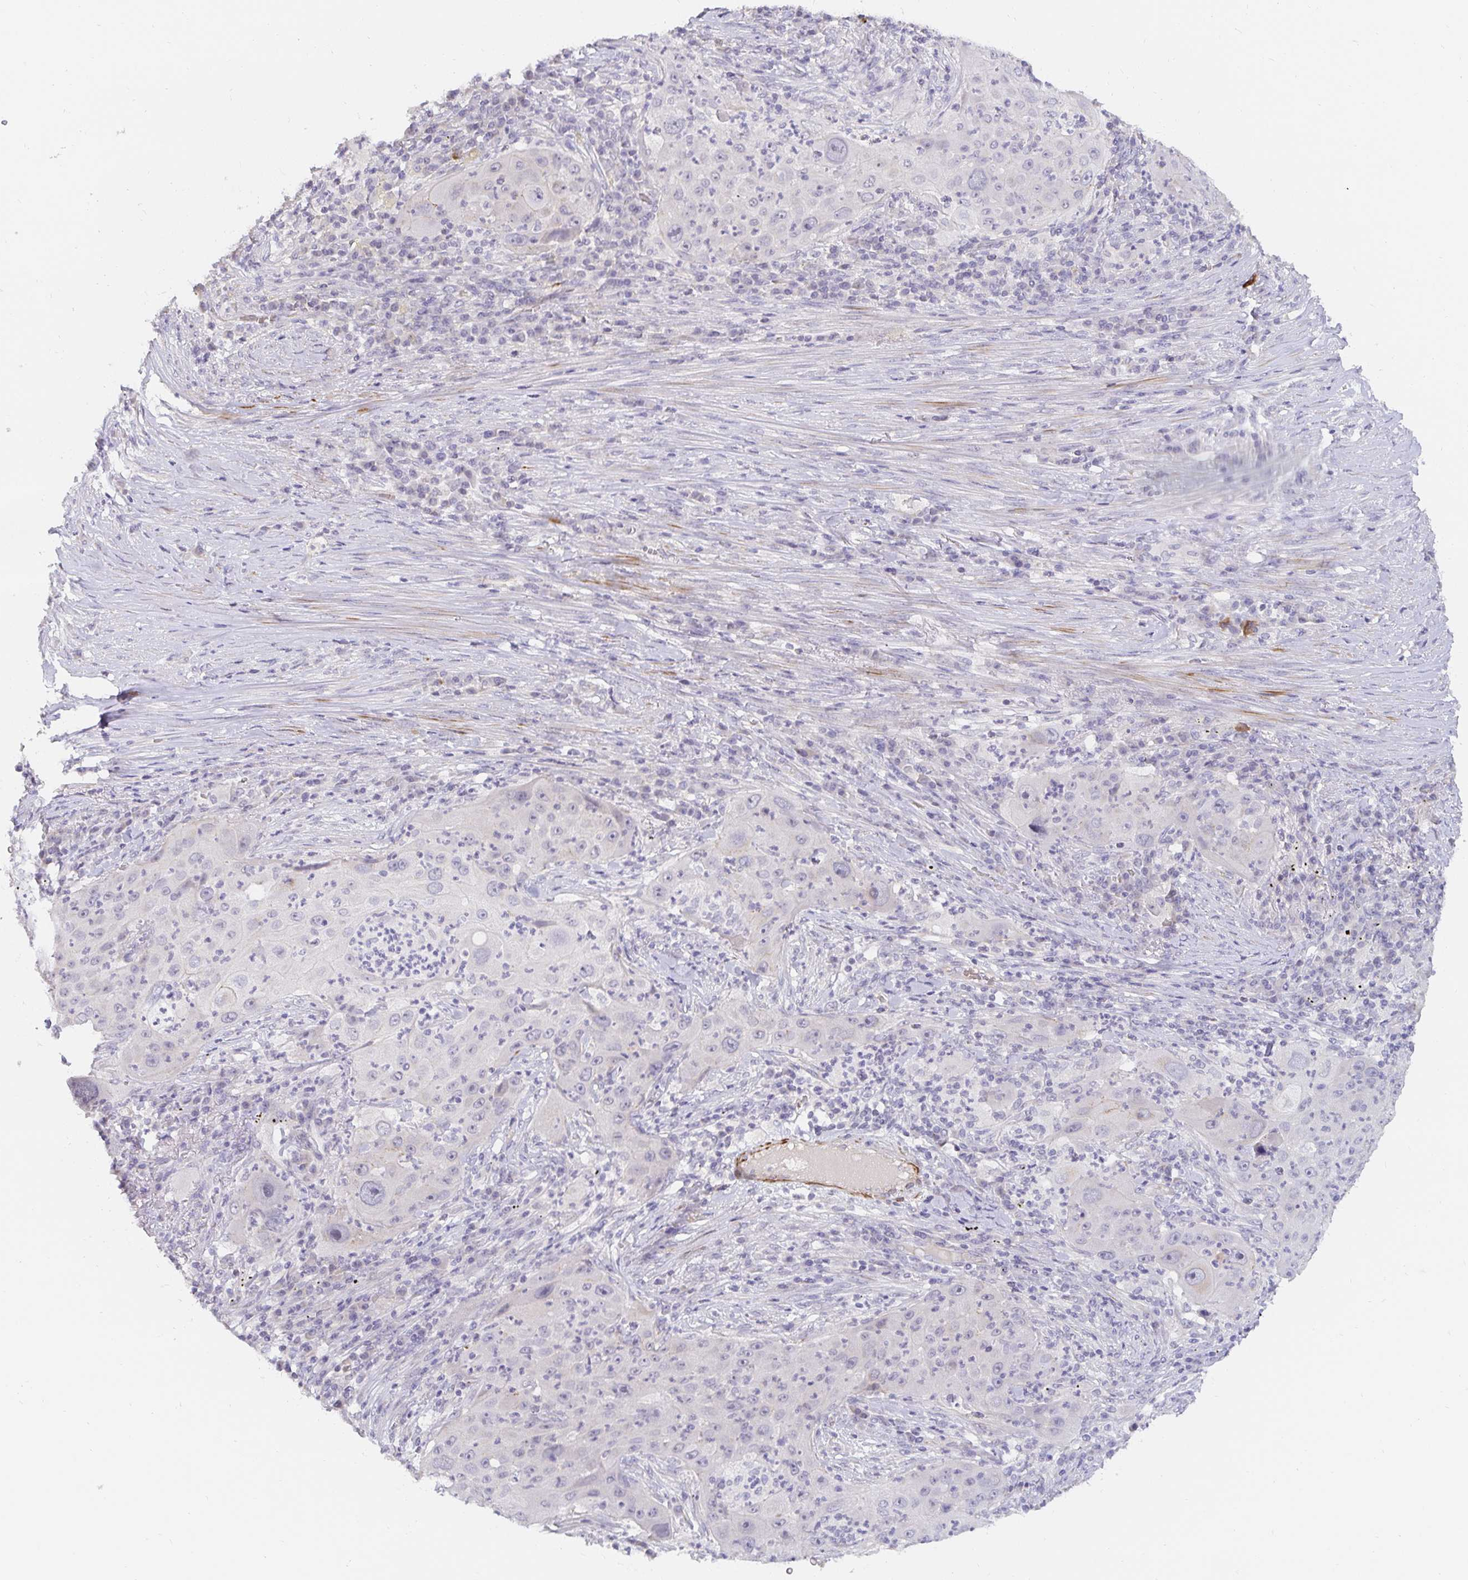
{"staining": {"intensity": "negative", "quantity": "none", "location": "none"}, "tissue": "lung cancer", "cell_type": "Tumor cells", "image_type": "cancer", "snomed": [{"axis": "morphology", "description": "Squamous cell carcinoma, NOS"}, {"axis": "topography", "description": "Lung"}], "caption": "This is an immunohistochemistry (IHC) micrograph of human lung cancer (squamous cell carcinoma). There is no staining in tumor cells.", "gene": "PDX1", "patient": {"sex": "female", "age": 59}}